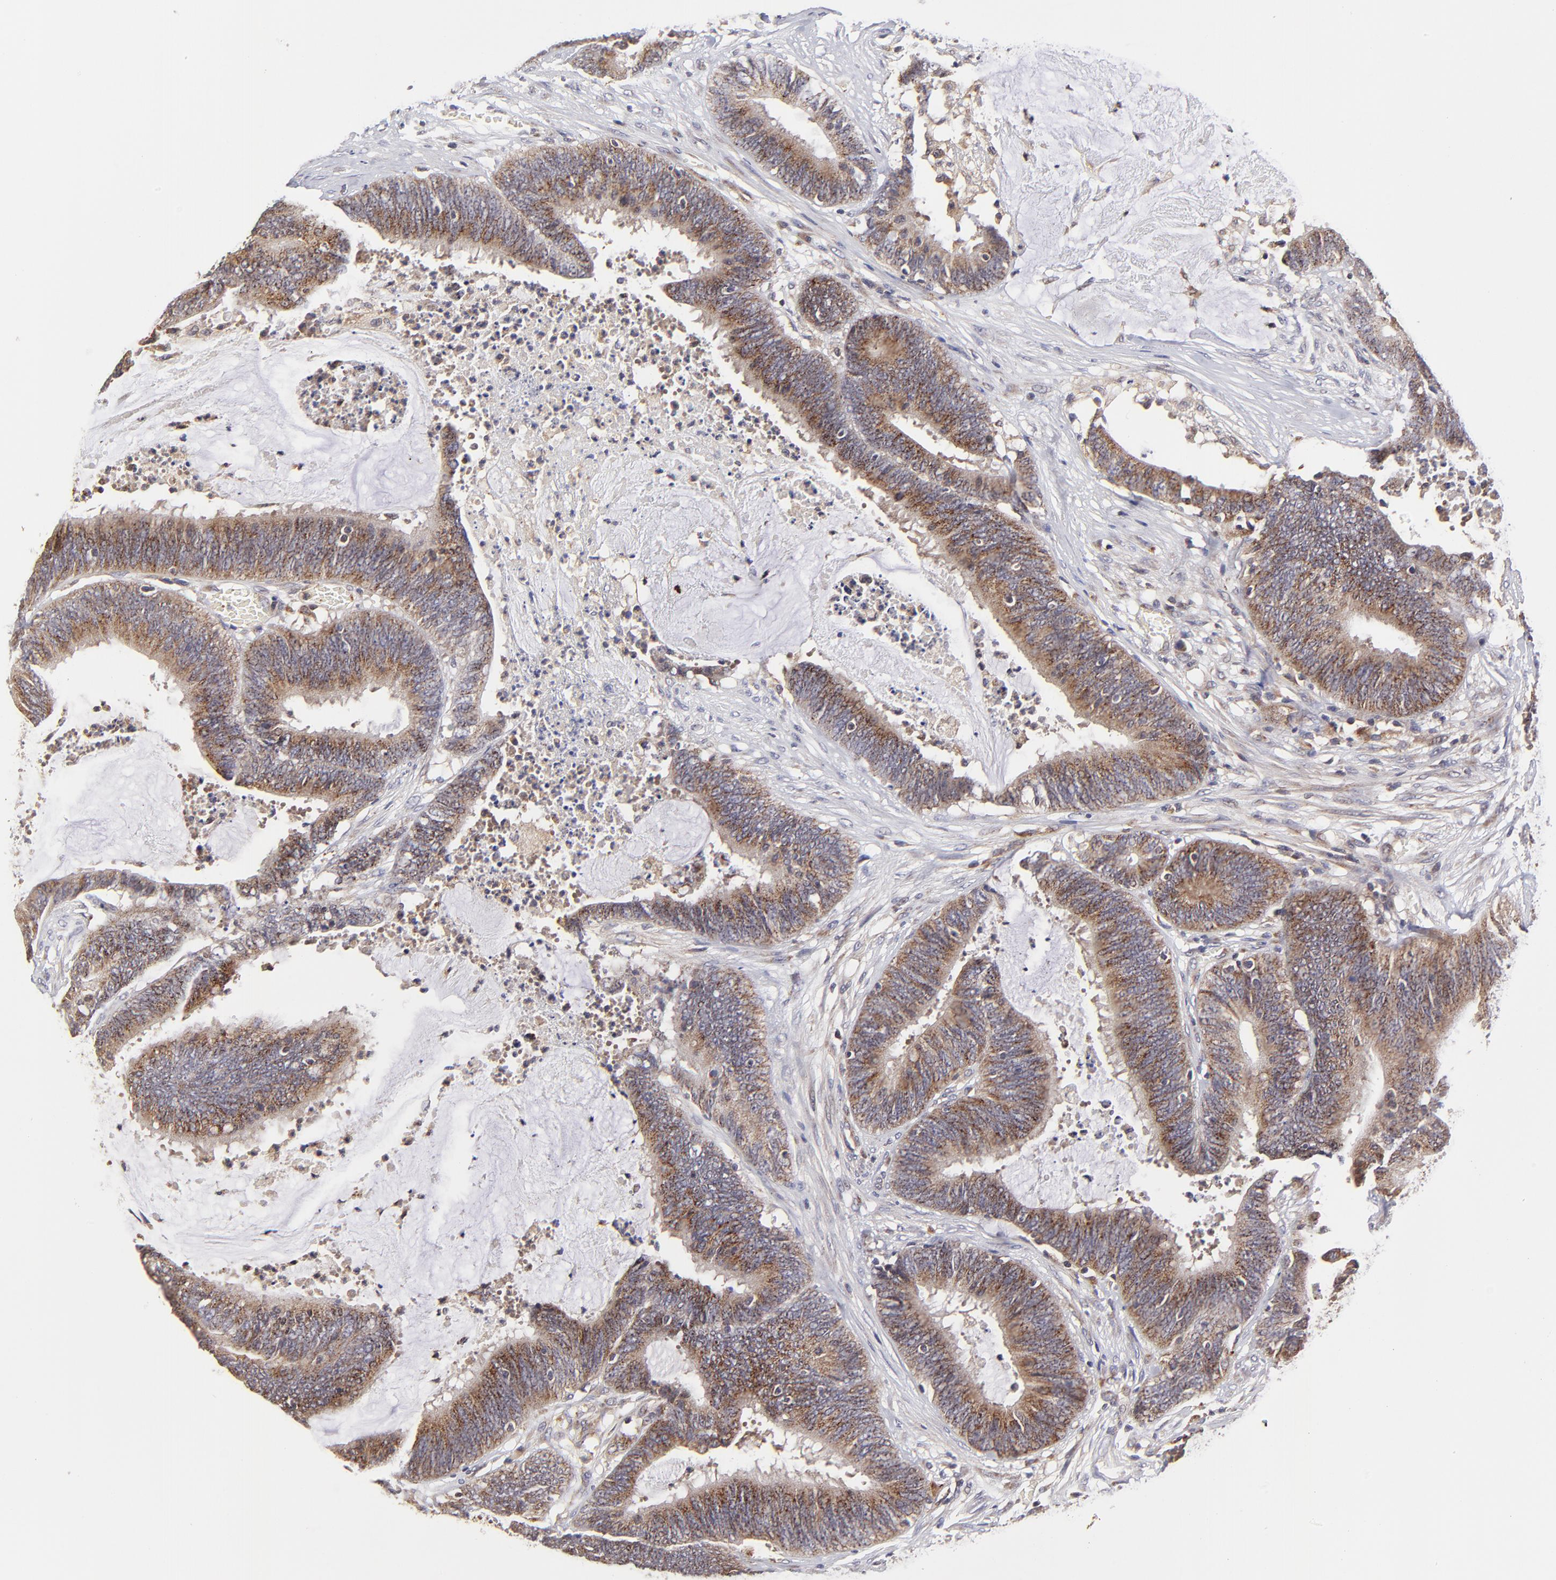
{"staining": {"intensity": "moderate", "quantity": ">75%", "location": "cytoplasmic/membranous"}, "tissue": "colorectal cancer", "cell_type": "Tumor cells", "image_type": "cancer", "snomed": [{"axis": "morphology", "description": "Adenocarcinoma, NOS"}, {"axis": "topography", "description": "Rectum"}], "caption": "IHC of human colorectal cancer shows medium levels of moderate cytoplasmic/membranous staining in approximately >75% of tumor cells. (DAB (3,3'-diaminobenzidine) IHC with brightfield microscopy, high magnification).", "gene": "MAP2K7", "patient": {"sex": "female", "age": 66}}